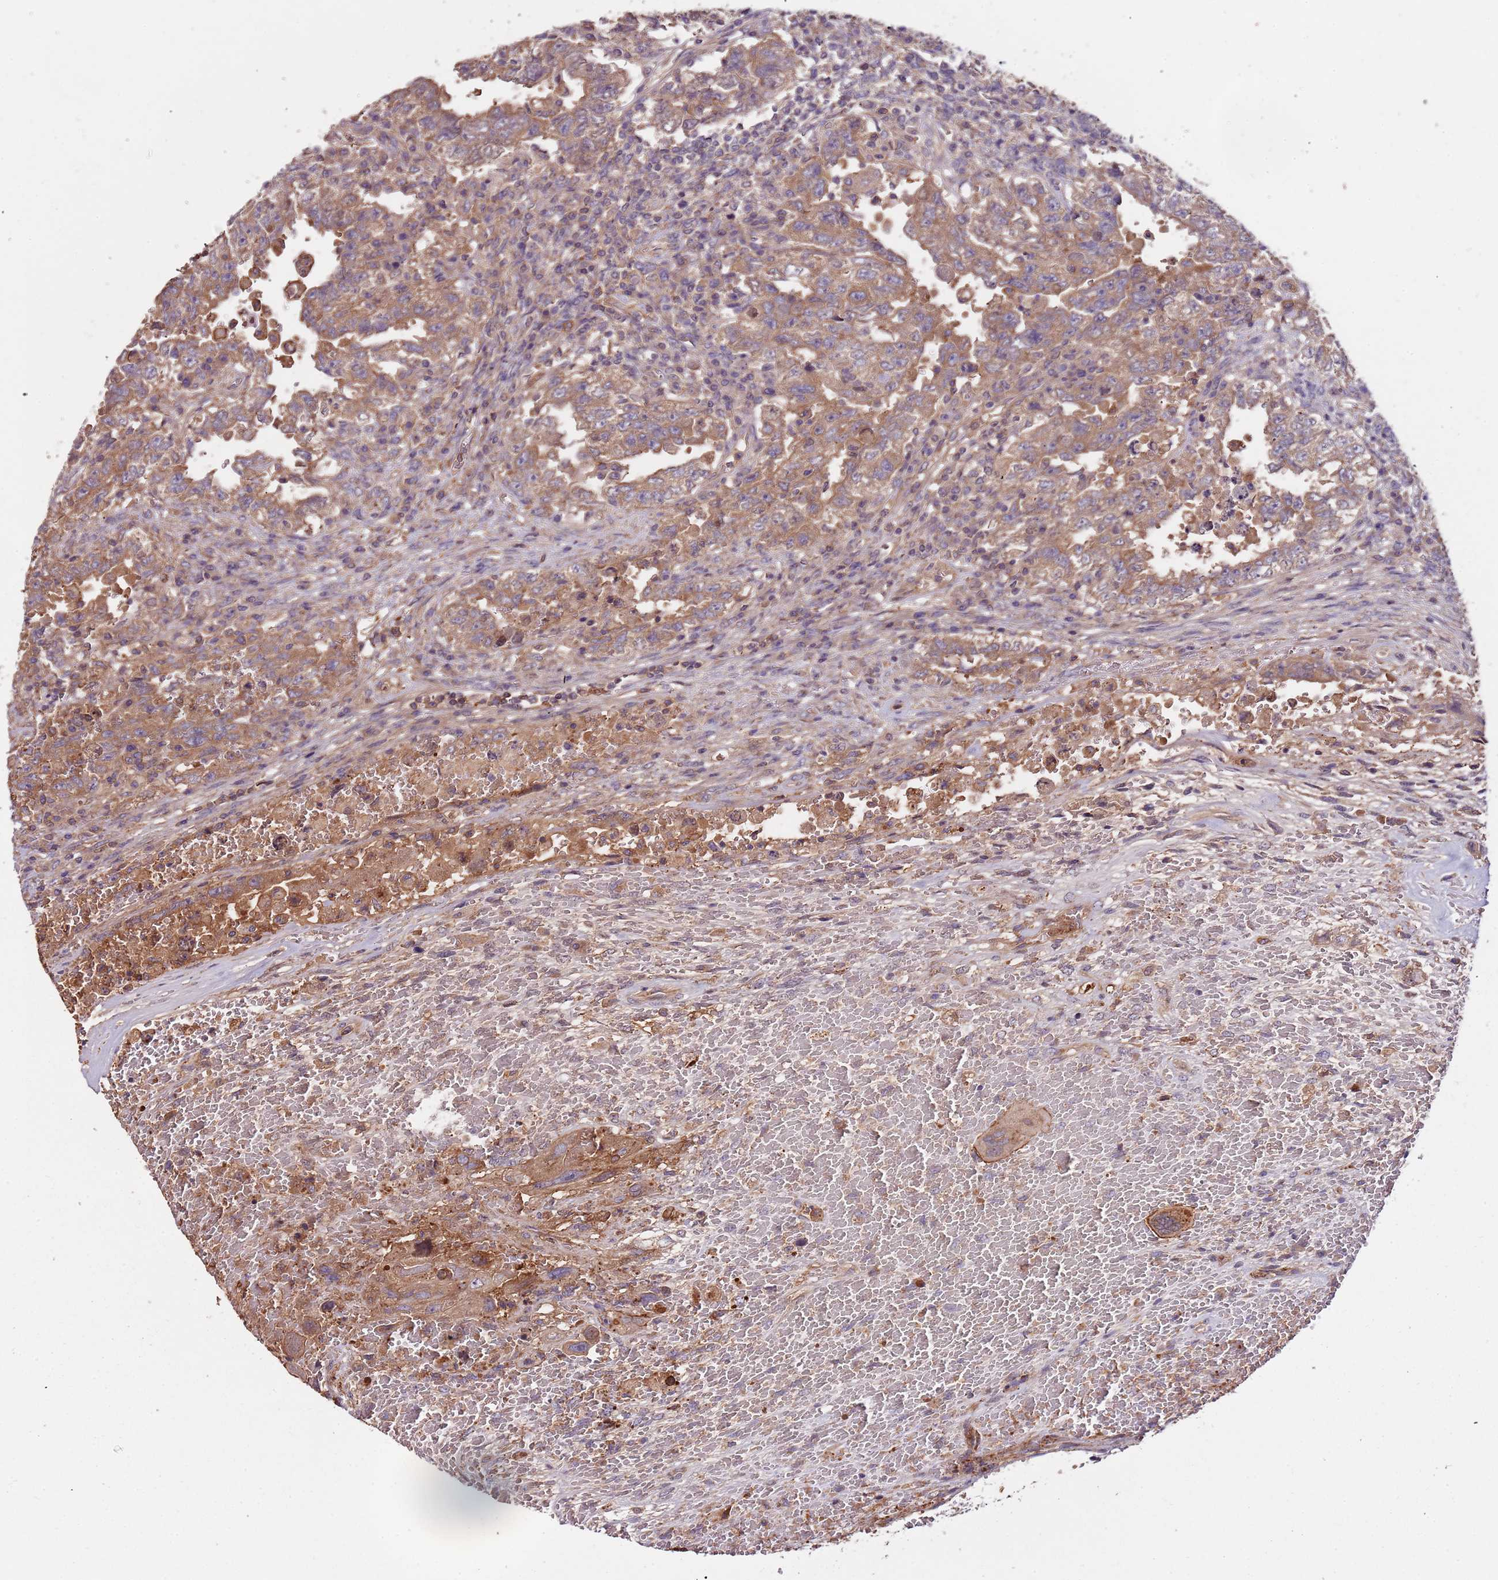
{"staining": {"intensity": "moderate", "quantity": ">75%", "location": "cytoplasmic/membranous"}, "tissue": "testis cancer", "cell_type": "Tumor cells", "image_type": "cancer", "snomed": [{"axis": "morphology", "description": "Carcinoma, Embryonal, NOS"}, {"axis": "topography", "description": "Testis"}], "caption": "Testis embryonal carcinoma was stained to show a protein in brown. There is medium levels of moderate cytoplasmic/membranous staining in about >75% of tumor cells.", "gene": "DENR", "patient": {"sex": "male", "age": 26}}